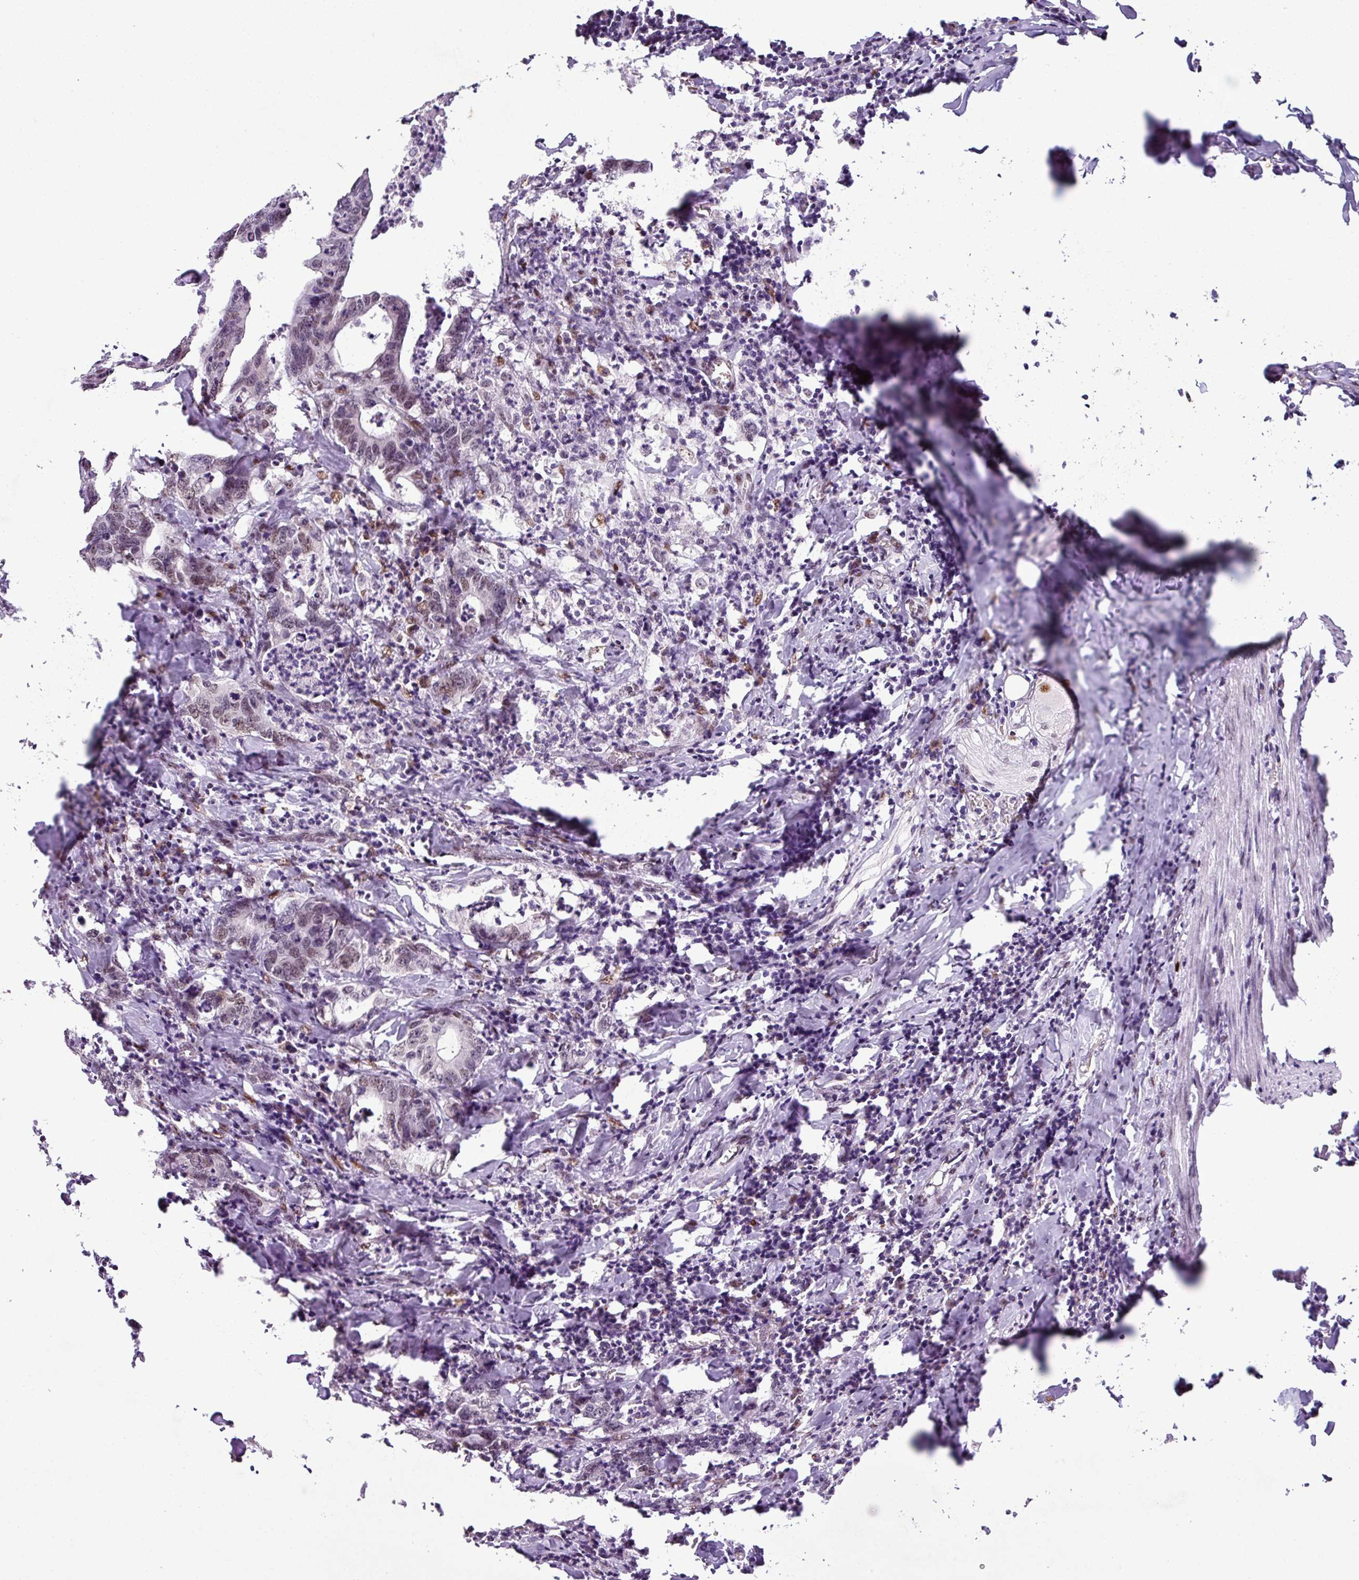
{"staining": {"intensity": "weak", "quantity": "25%-75%", "location": "nuclear"}, "tissue": "colorectal cancer", "cell_type": "Tumor cells", "image_type": "cancer", "snomed": [{"axis": "morphology", "description": "Adenocarcinoma, NOS"}, {"axis": "topography", "description": "Colon"}], "caption": "Immunohistochemical staining of colorectal cancer (adenocarcinoma) exhibits low levels of weak nuclear protein expression in approximately 25%-75% of tumor cells.", "gene": "PRDM5", "patient": {"sex": "female", "age": 75}}